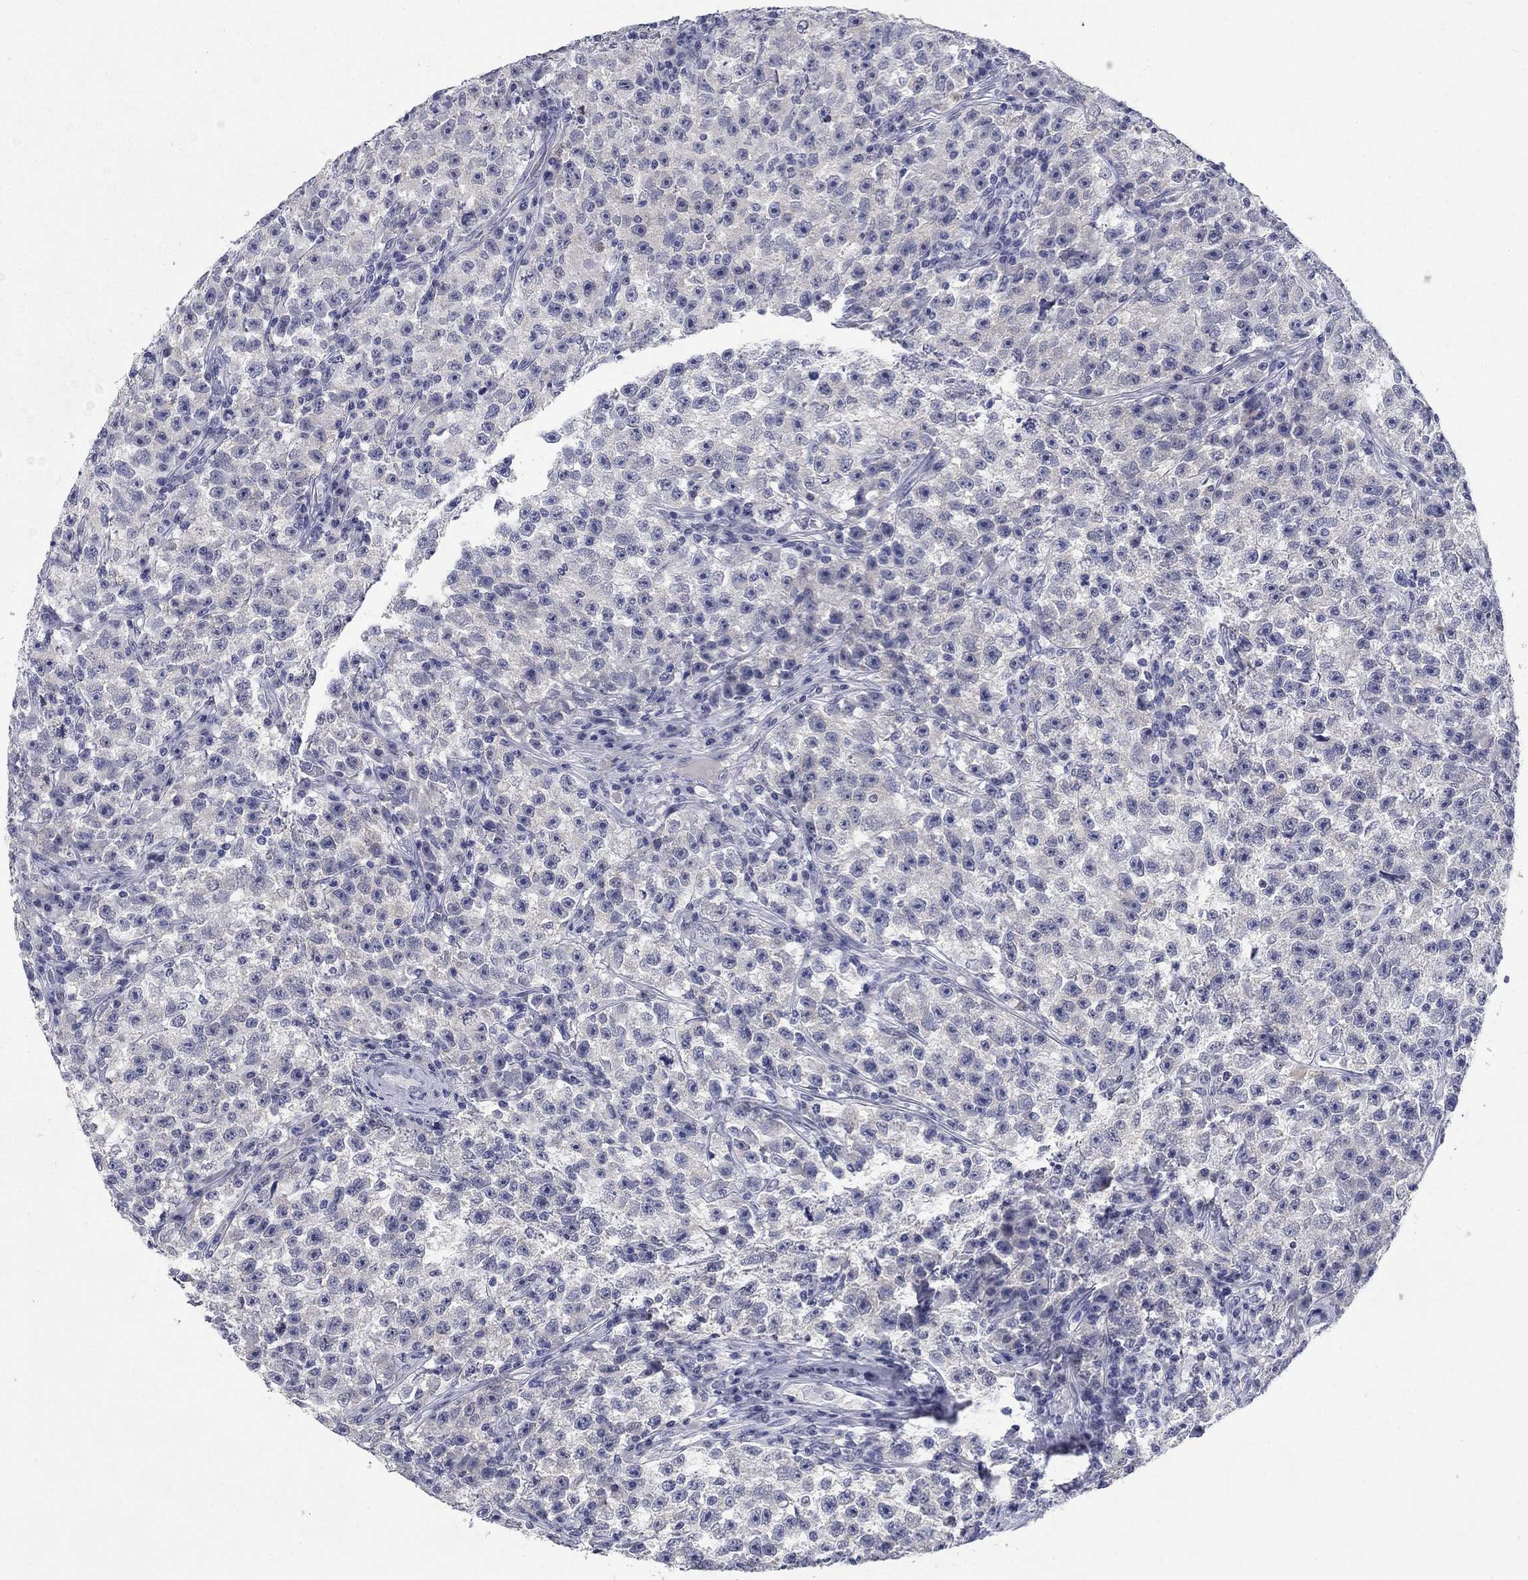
{"staining": {"intensity": "negative", "quantity": "none", "location": "none"}, "tissue": "testis cancer", "cell_type": "Tumor cells", "image_type": "cancer", "snomed": [{"axis": "morphology", "description": "Seminoma, NOS"}, {"axis": "topography", "description": "Testis"}], "caption": "Immunohistochemistry (IHC) histopathology image of neoplastic tissue: testis cancer (seminoma) stained with DAB shows no significant protein expression in tumor cells.", "gene": "ELAVL4", "patient": {"sex": "male", "age": 22}}